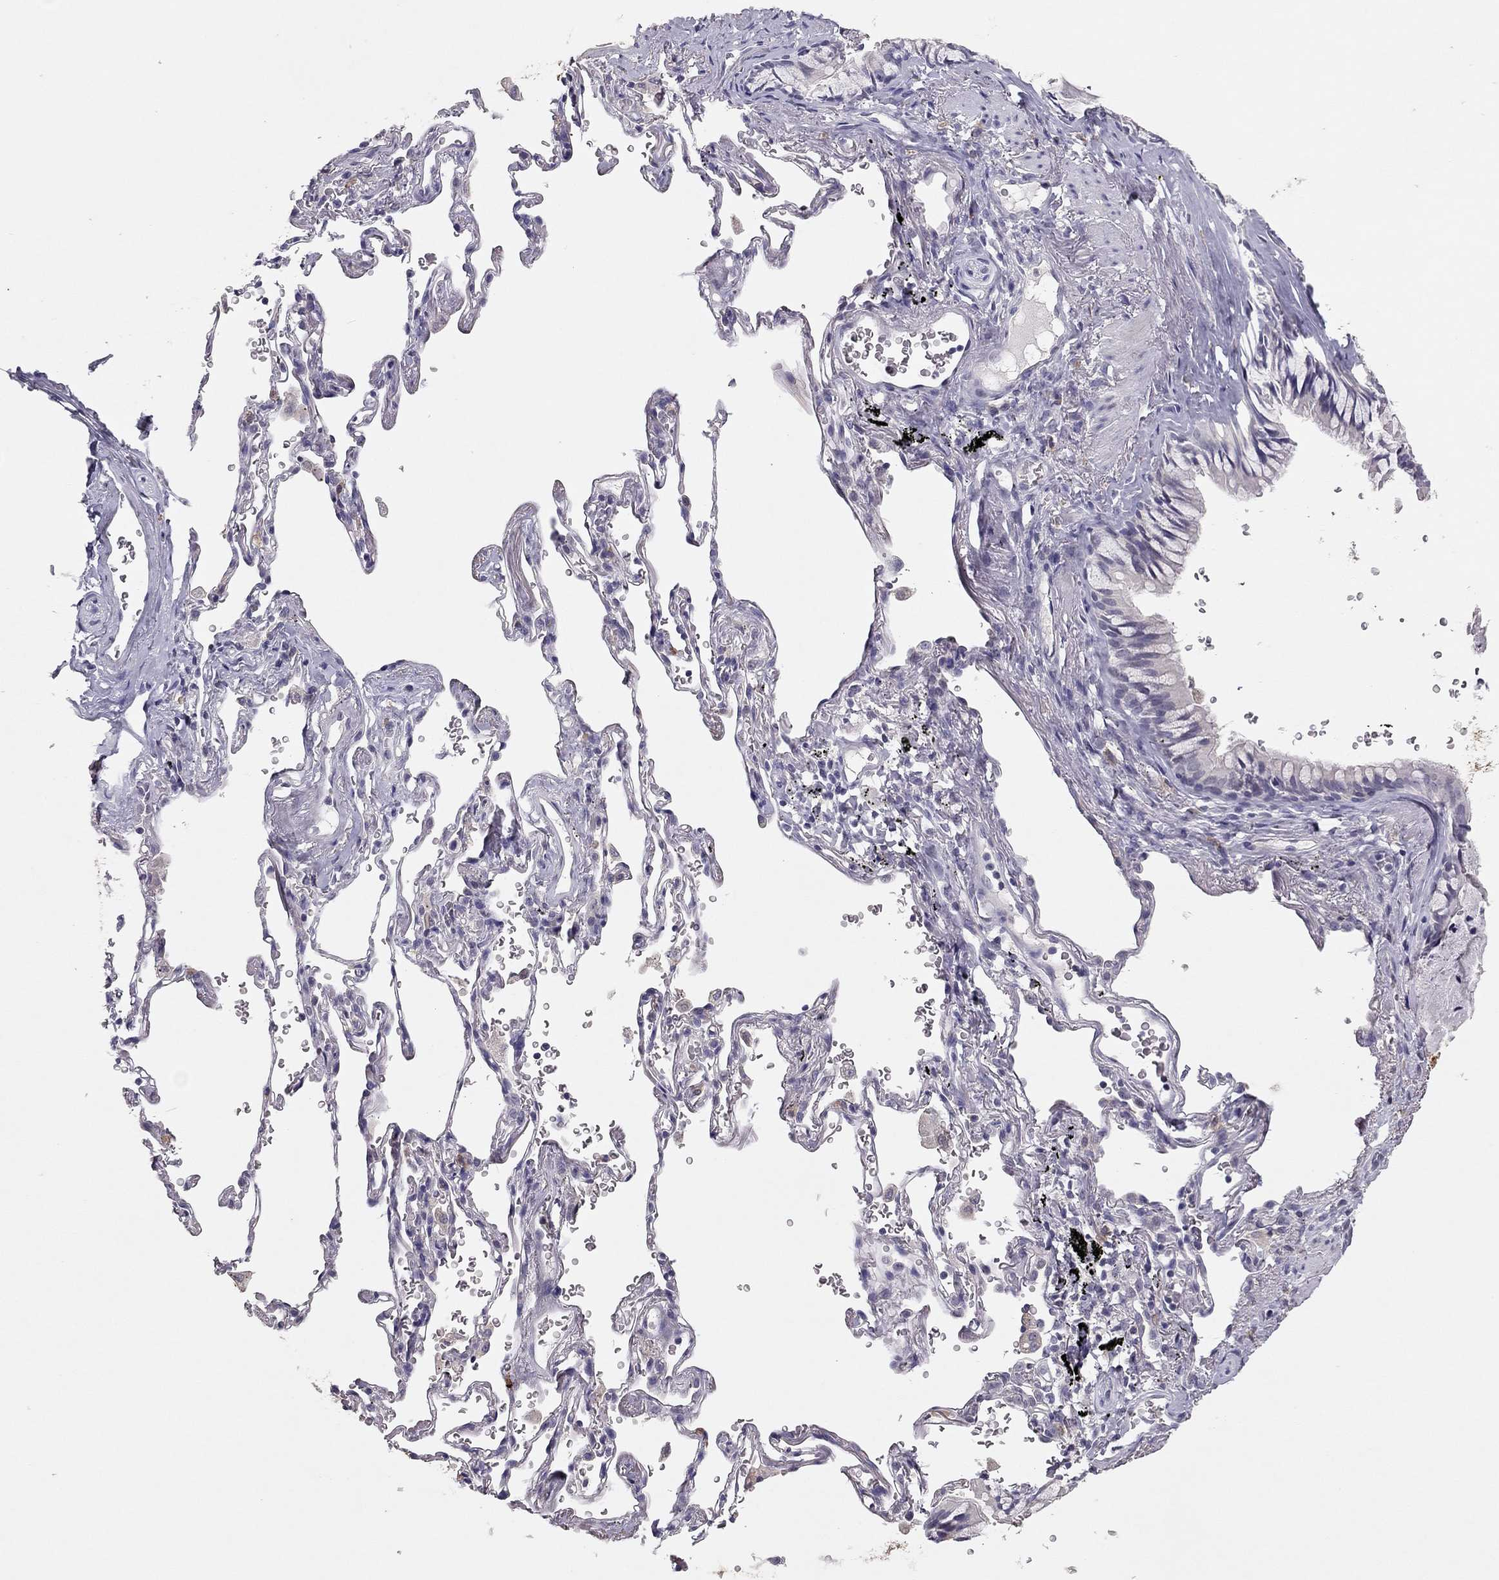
{"staining": {"intensity": "negative", "quantity": "none", "location": "none"}, "tissue": "adipose tissue", "cell_type": "Adipocytes", "image_type": "normal", "snomed": [{"axis": "morphology", "description": "Normal tissue, NOS"}, {"axis": "morphology", "description": "Adenocarcinoma, NOS"}, {"axis": "topography", "description": "Cartilage tissue"}, {"axis": "topography", "description": "Lung"}], "caption": "Adipose tissue stained for a protein using immunohistochemistry (IHC) reveals no positivity adipocytes.", "gene": "ADORA2A", "patient": {"sex": "male", "age": 59}}